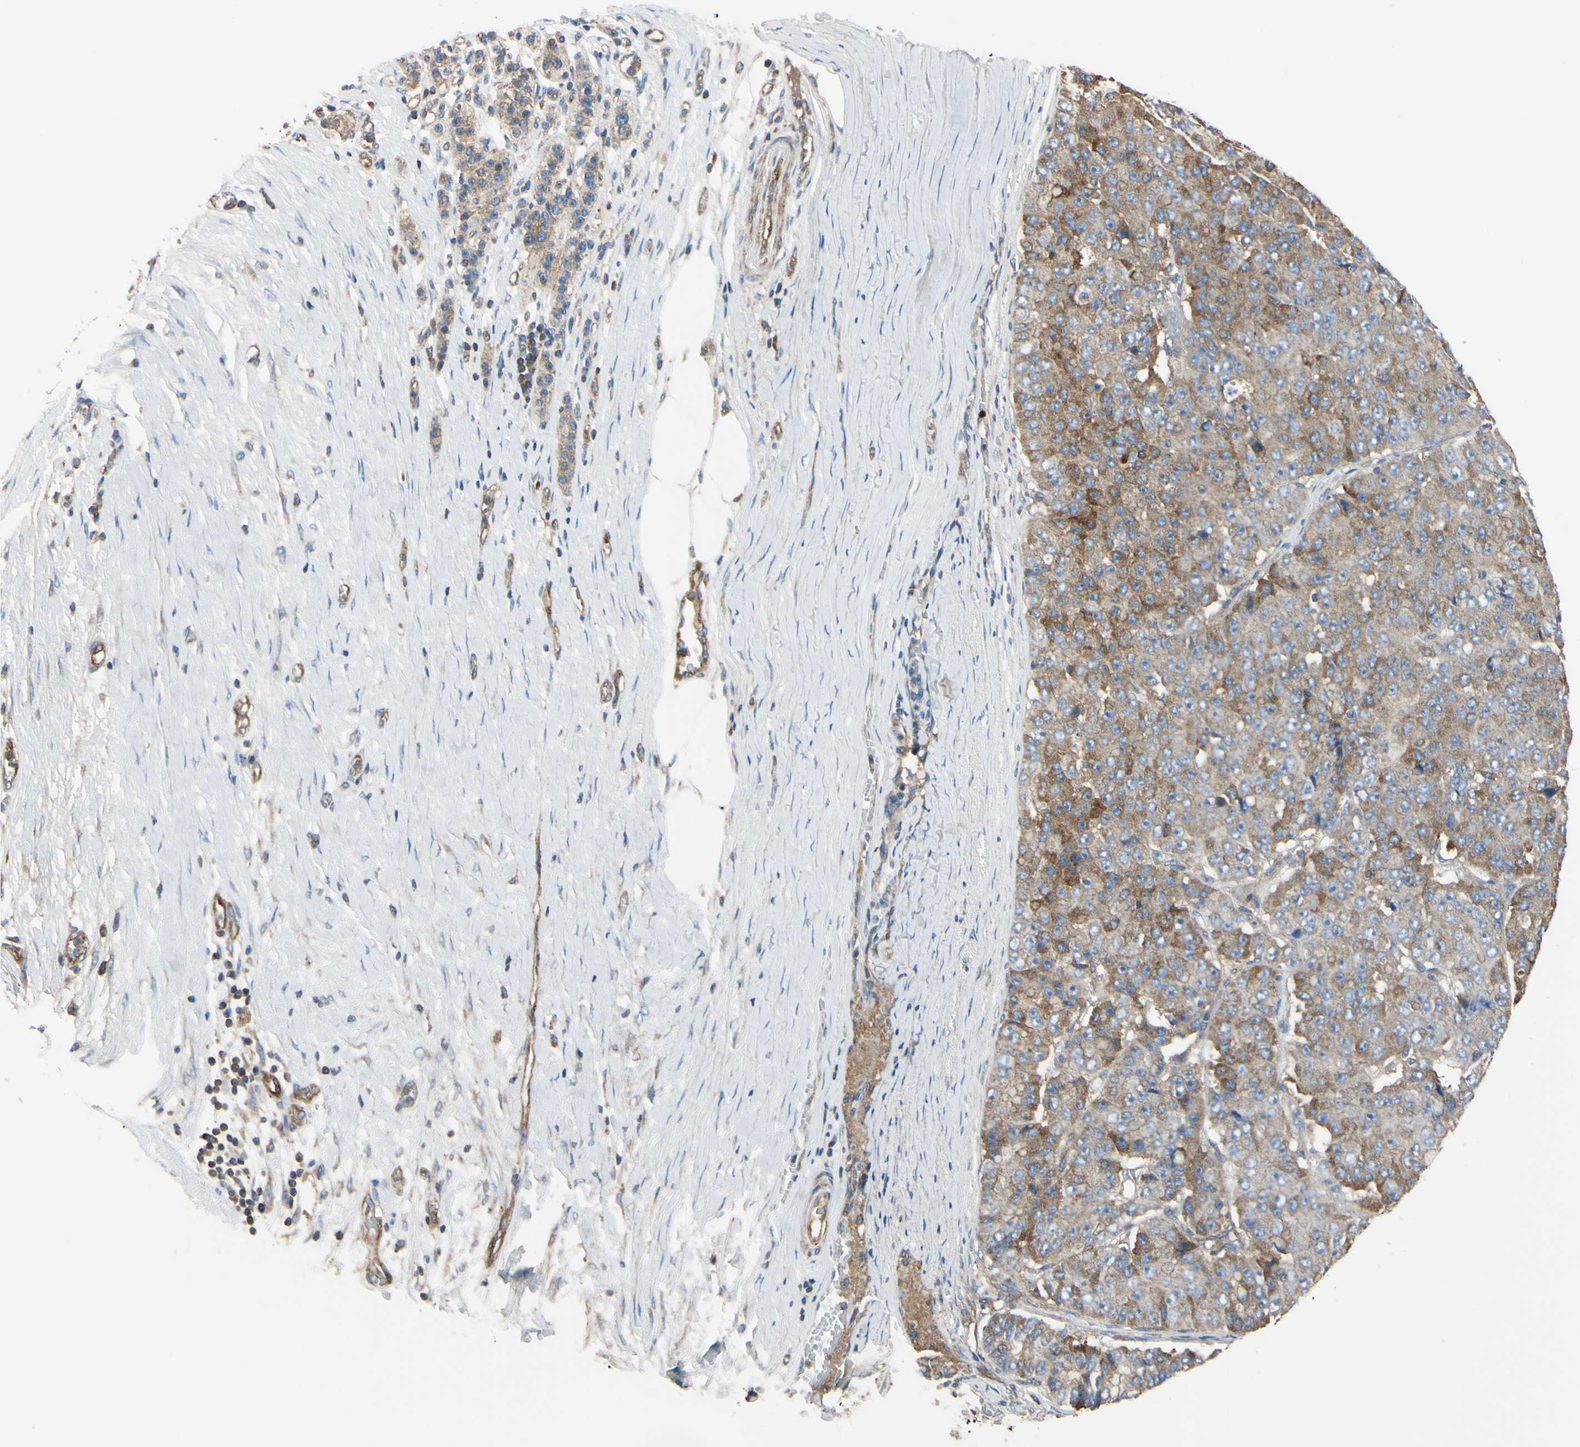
{"staining": {"intensity": "moderate", "quantity": ">75%", "location": "cytoplasmic/membranous"}, "tissue": "pancreatic cancer", "cell_type": "Tumor cells", "image_type": "cancer", "snomed": [{"axis": "morphology", "description": "Adenocarcinoma, NOS"}, {"axis": "topography", "description": "Pancreas"}], "caption": "DAB immunohistochemical staining of human pancreatic cancer (adenocarcinoma) demonstrates moderate cytoplasmic/membranous protein staining in approximately >75% of tumor cells. (brown staining indicates protein expression, while blue staining denotes nuclei).", "gene": "BECN1", "patient": {"sex": "male", "age": 50}}